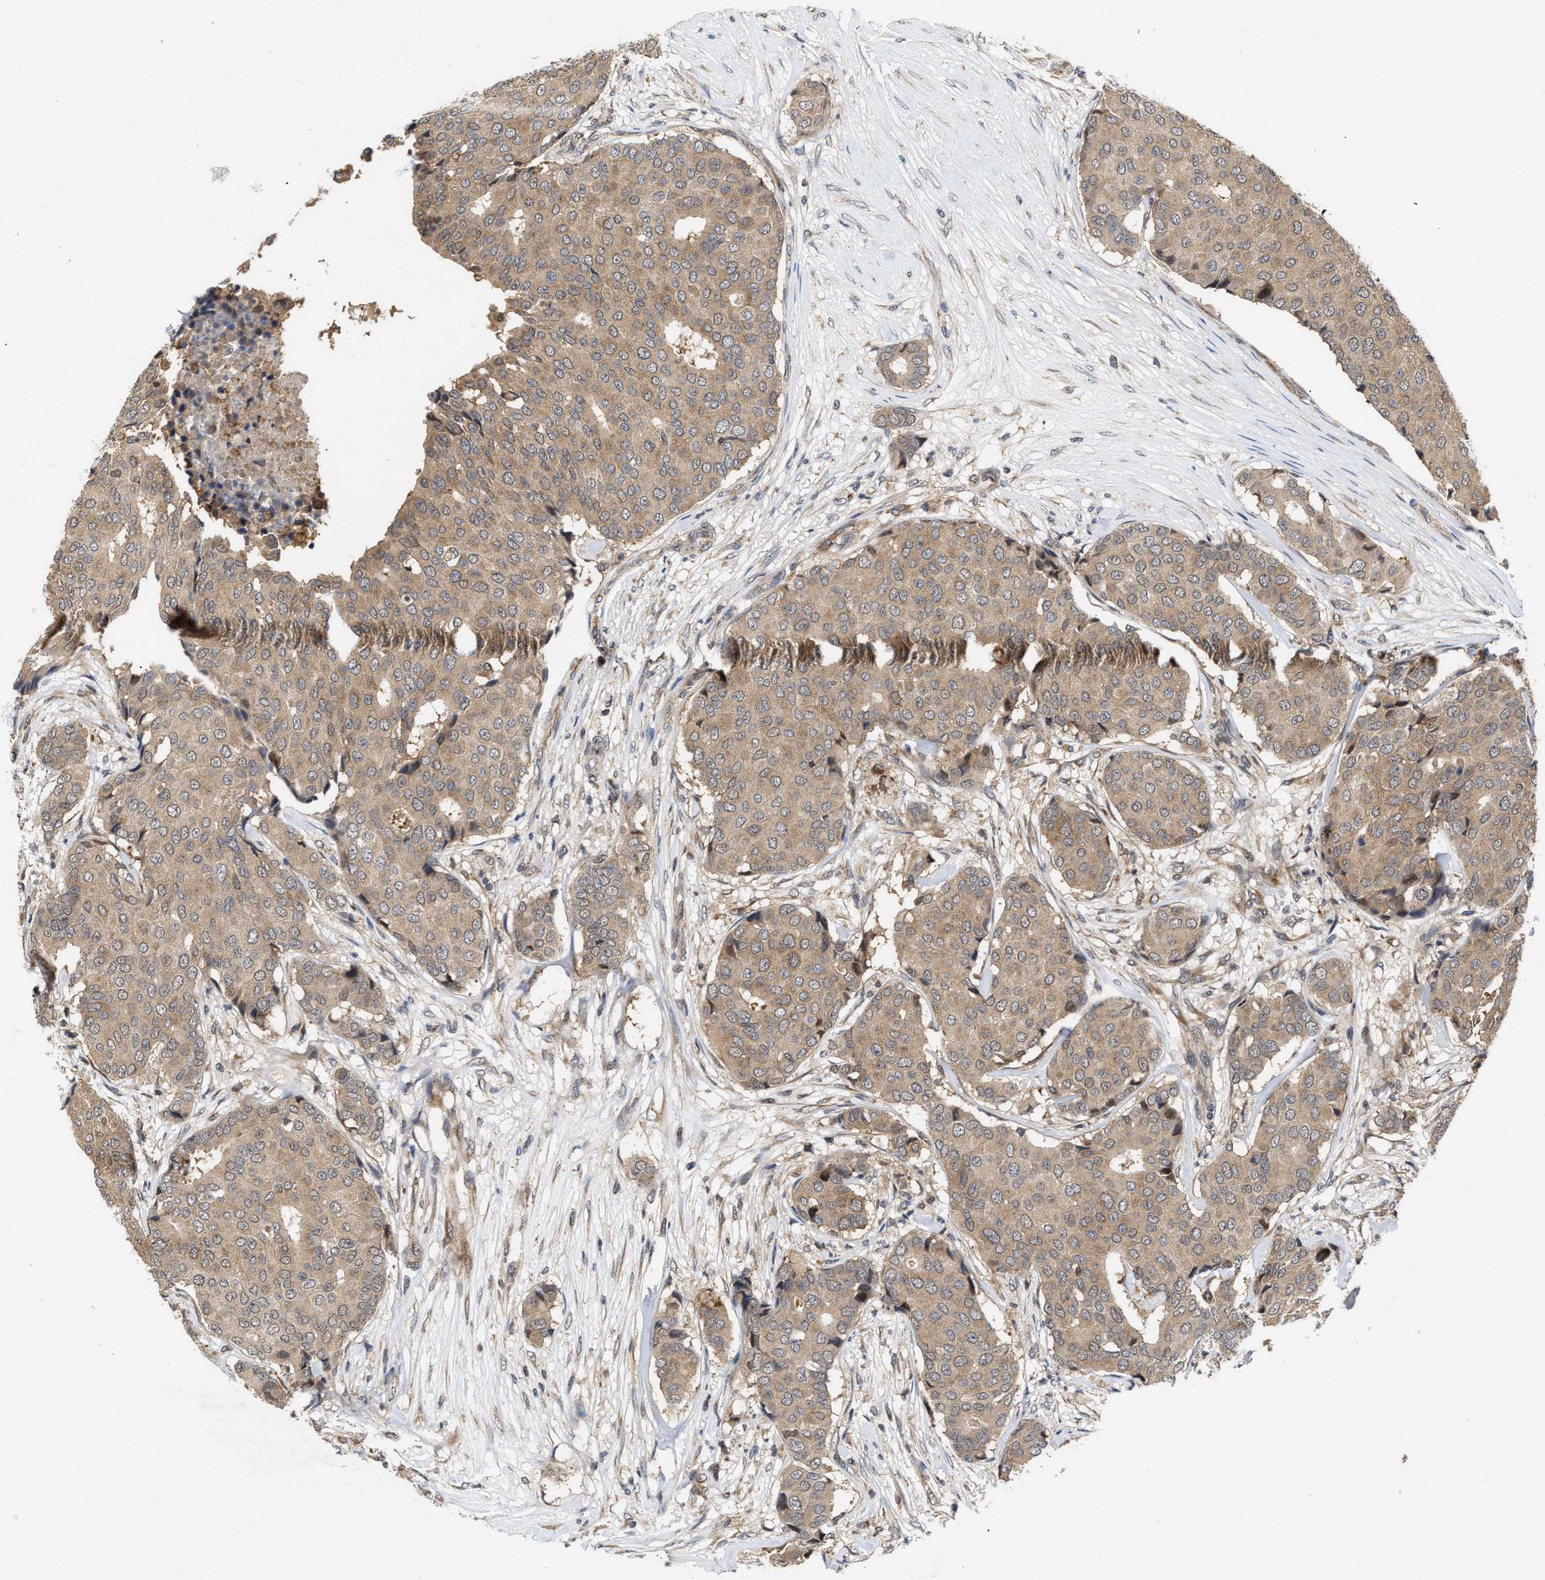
{"staining": {"intensity": "moderate", "quantity": ">75%", "location": "cytoplasmic/membranous"}, "tissue": "breast cancer", "cell_type": "Tumor cells", "image_type": "cancer", "snomed": [{"axis": "morphology", "description": "Duct carcinoma"}, {"axis": "topography", "description": "Breast"}], "caption": "The histopathology image exhibits staining of intraductal carcinoma (breast), revealing moderate cytoplasmic/membranous protein positivity (brown color) within tumor cells.", "gene": "CLIP2", "patient": {"sex": "female", "age": 75}}